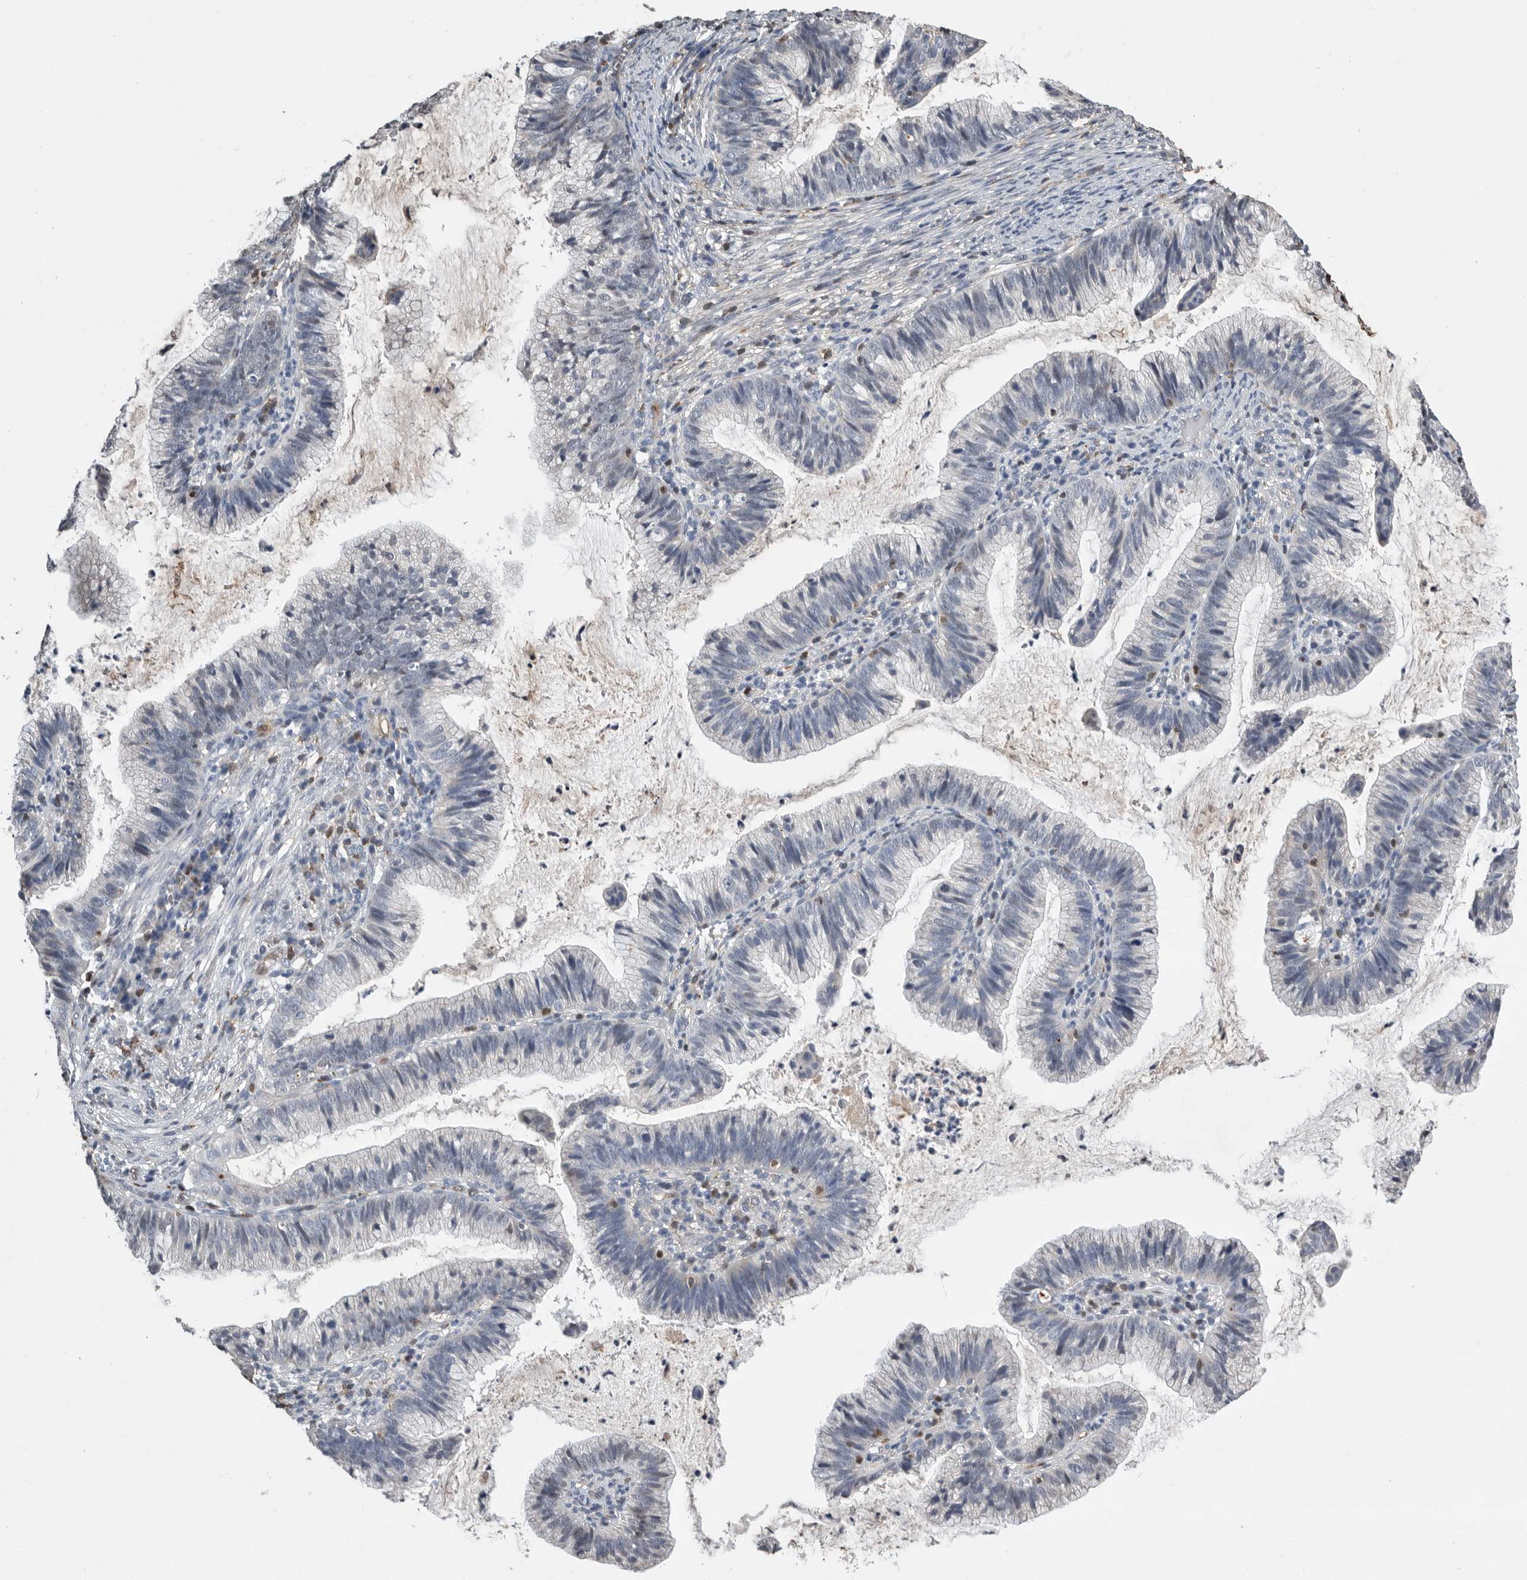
{"staining": {"intensity": "negative", "quantity": "none", "location": "none"}, "tissue": "cervical cancer", "cell_type": "Tumor cells", "image_type": "cancer", "snomed": [{"axis": "morphology", "description": "Adenocarcinoma, NOS"}, {"axis": "topography", "description": "Cervix"}], "caption": "The histopathology image reveals no significant staining in tumor cells of cervical cancer (adenocarcinoma).", "gene": "PDCD4", "patient": {"sex": "female", "age": 36}}